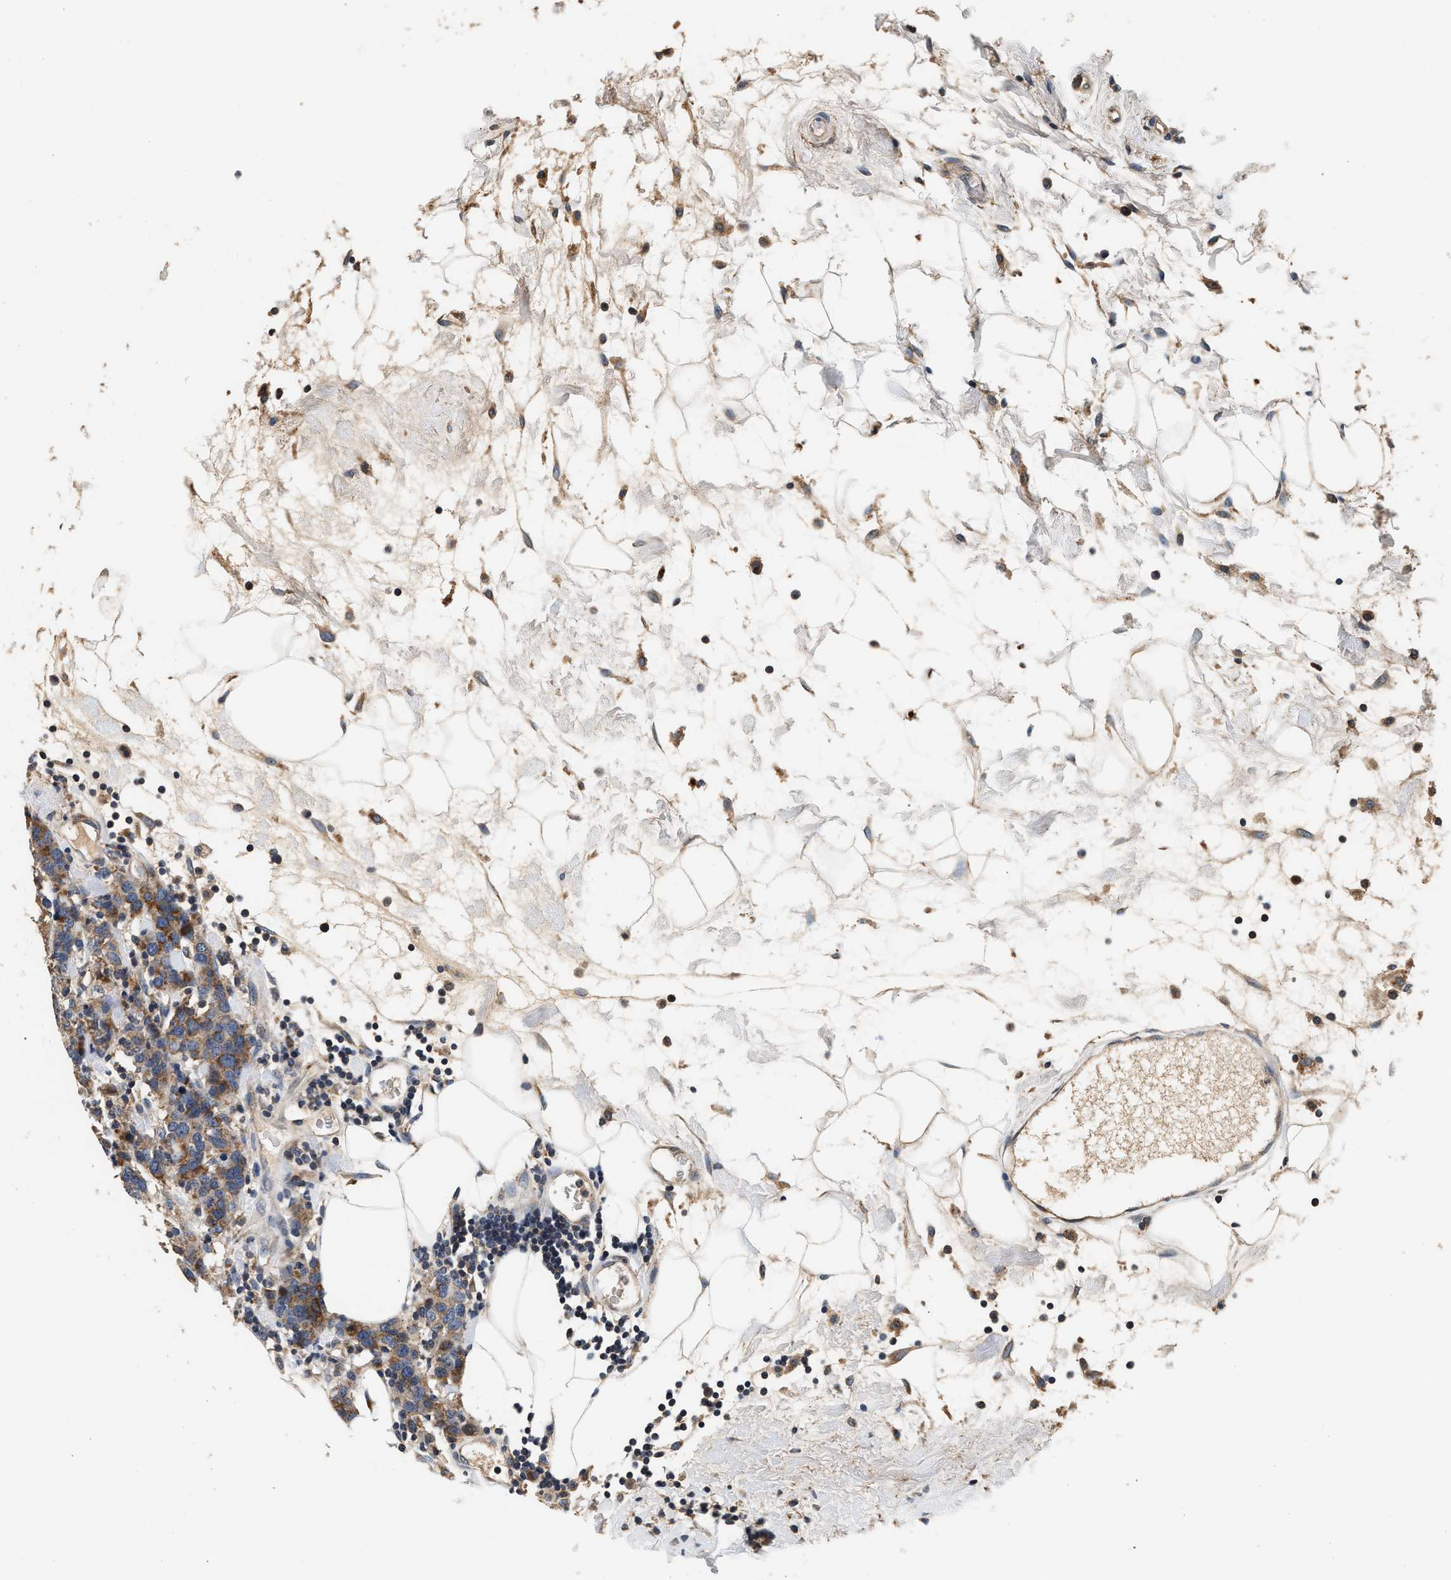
{"staining": {"intensity": "moderate", "quantity": ">75%", "location": "cytoplasmic/membranous"}, "tissue": "breast cancer", "cell_type": "Tumor cells", "image_type": "cancer", "snomed": [{"axis": "morphology", "description": "Lobular carcinoma"}, {"axis": "topography", "description": "Breast"}], "caption": "Protein staining shows moderate cytoplasmic/membranous positivity in approximately >75% of tumor cells in lobular carcinoma (breast). (brown staining indicates protein expression, while blue staining denotes nuclei).", "gene": "PTGR3", "patient": {"sex": "female", "age": 59}}